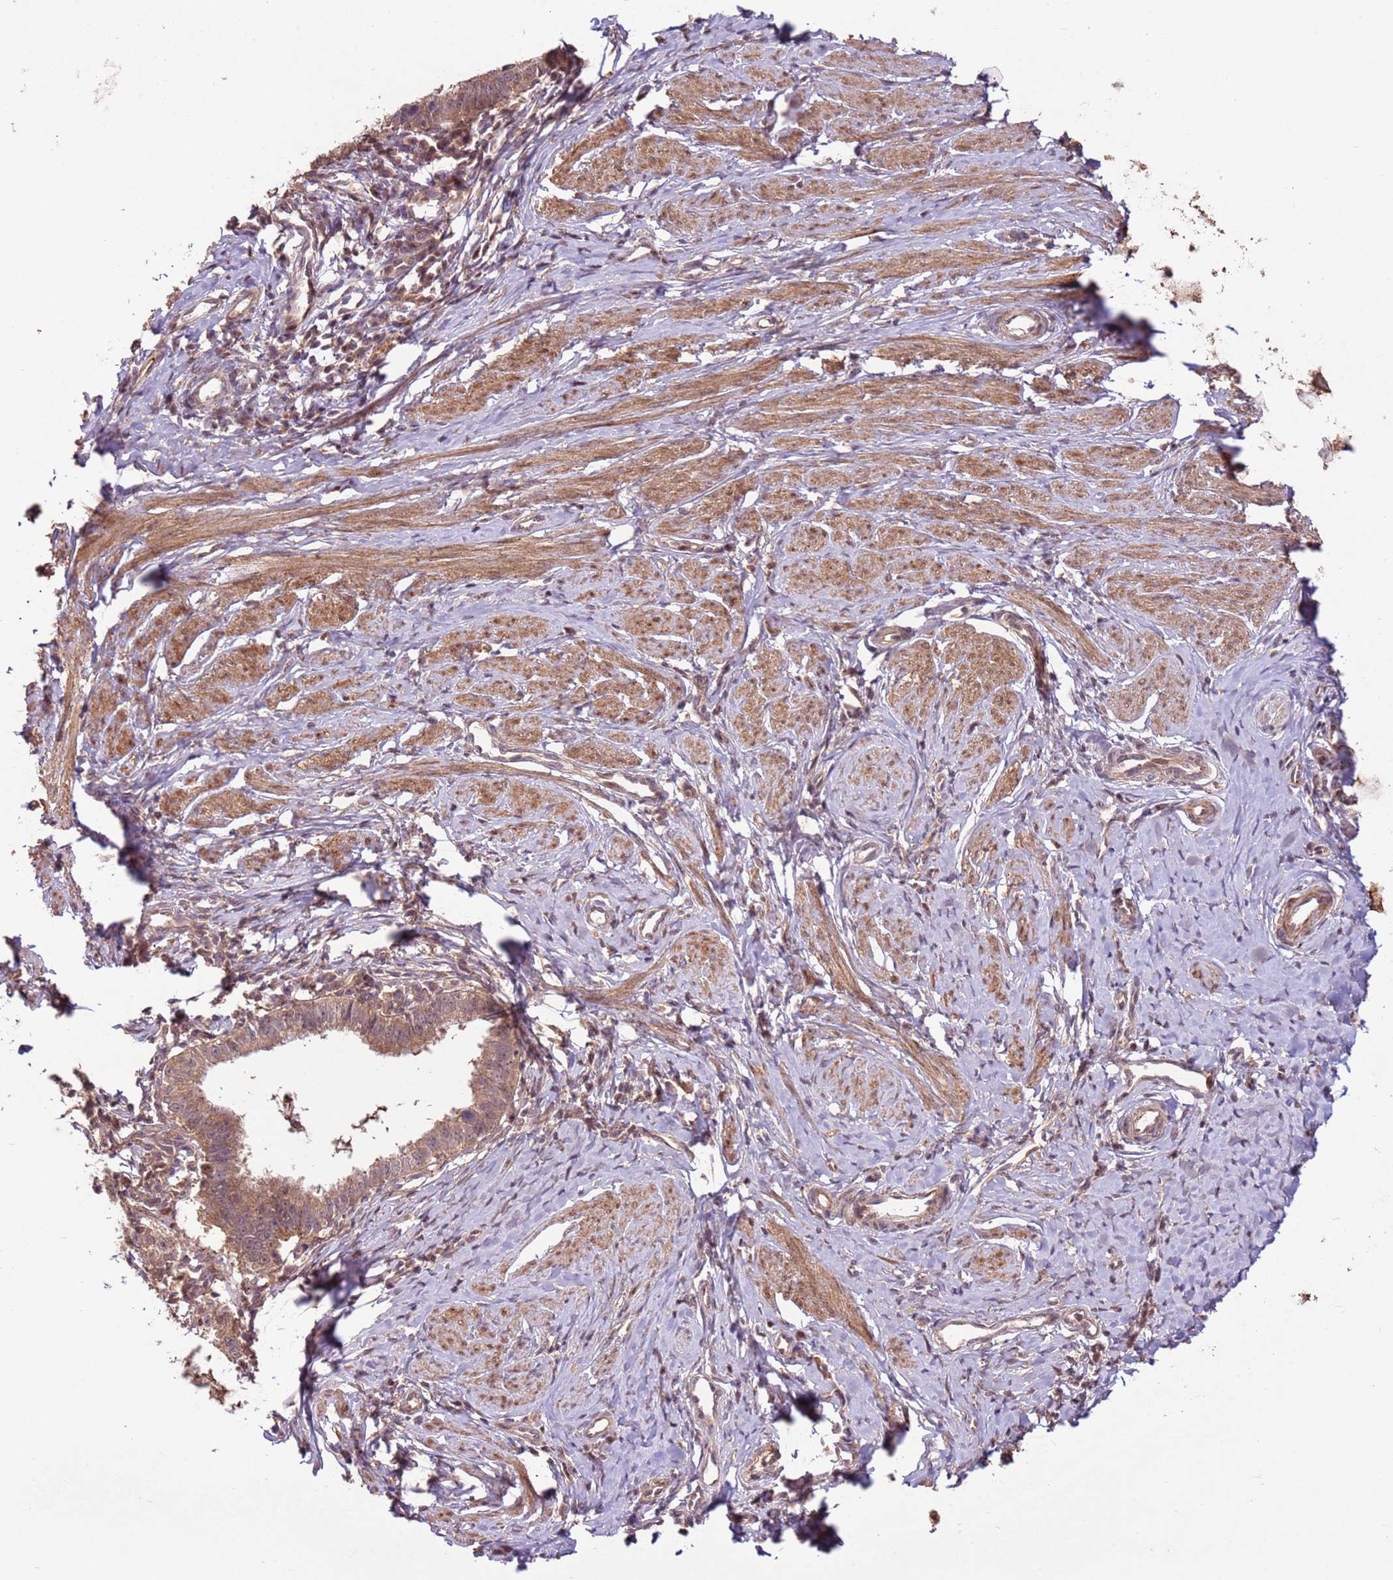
{"staining": {"intensity": "weak", "quantity": ">75%", "location": "cytoplasmic/membranous"}, "tissue": "cervical cancer", "cell_type": "Tumor cells", "image_type": "cancer", "snomed": [{"axis": "morphology", "description": "Adenocarcinoma, NOS"}, {"axis": "topography", "description": "Cervix"}], "caption": "Immunohistochemical staining of cervical cancer displays weak cytoplasmic/membranous protein positivity in about >75% of tumor cells.", "gene": "CCDC112", "patient": {"sex": "female", "age": 36}}